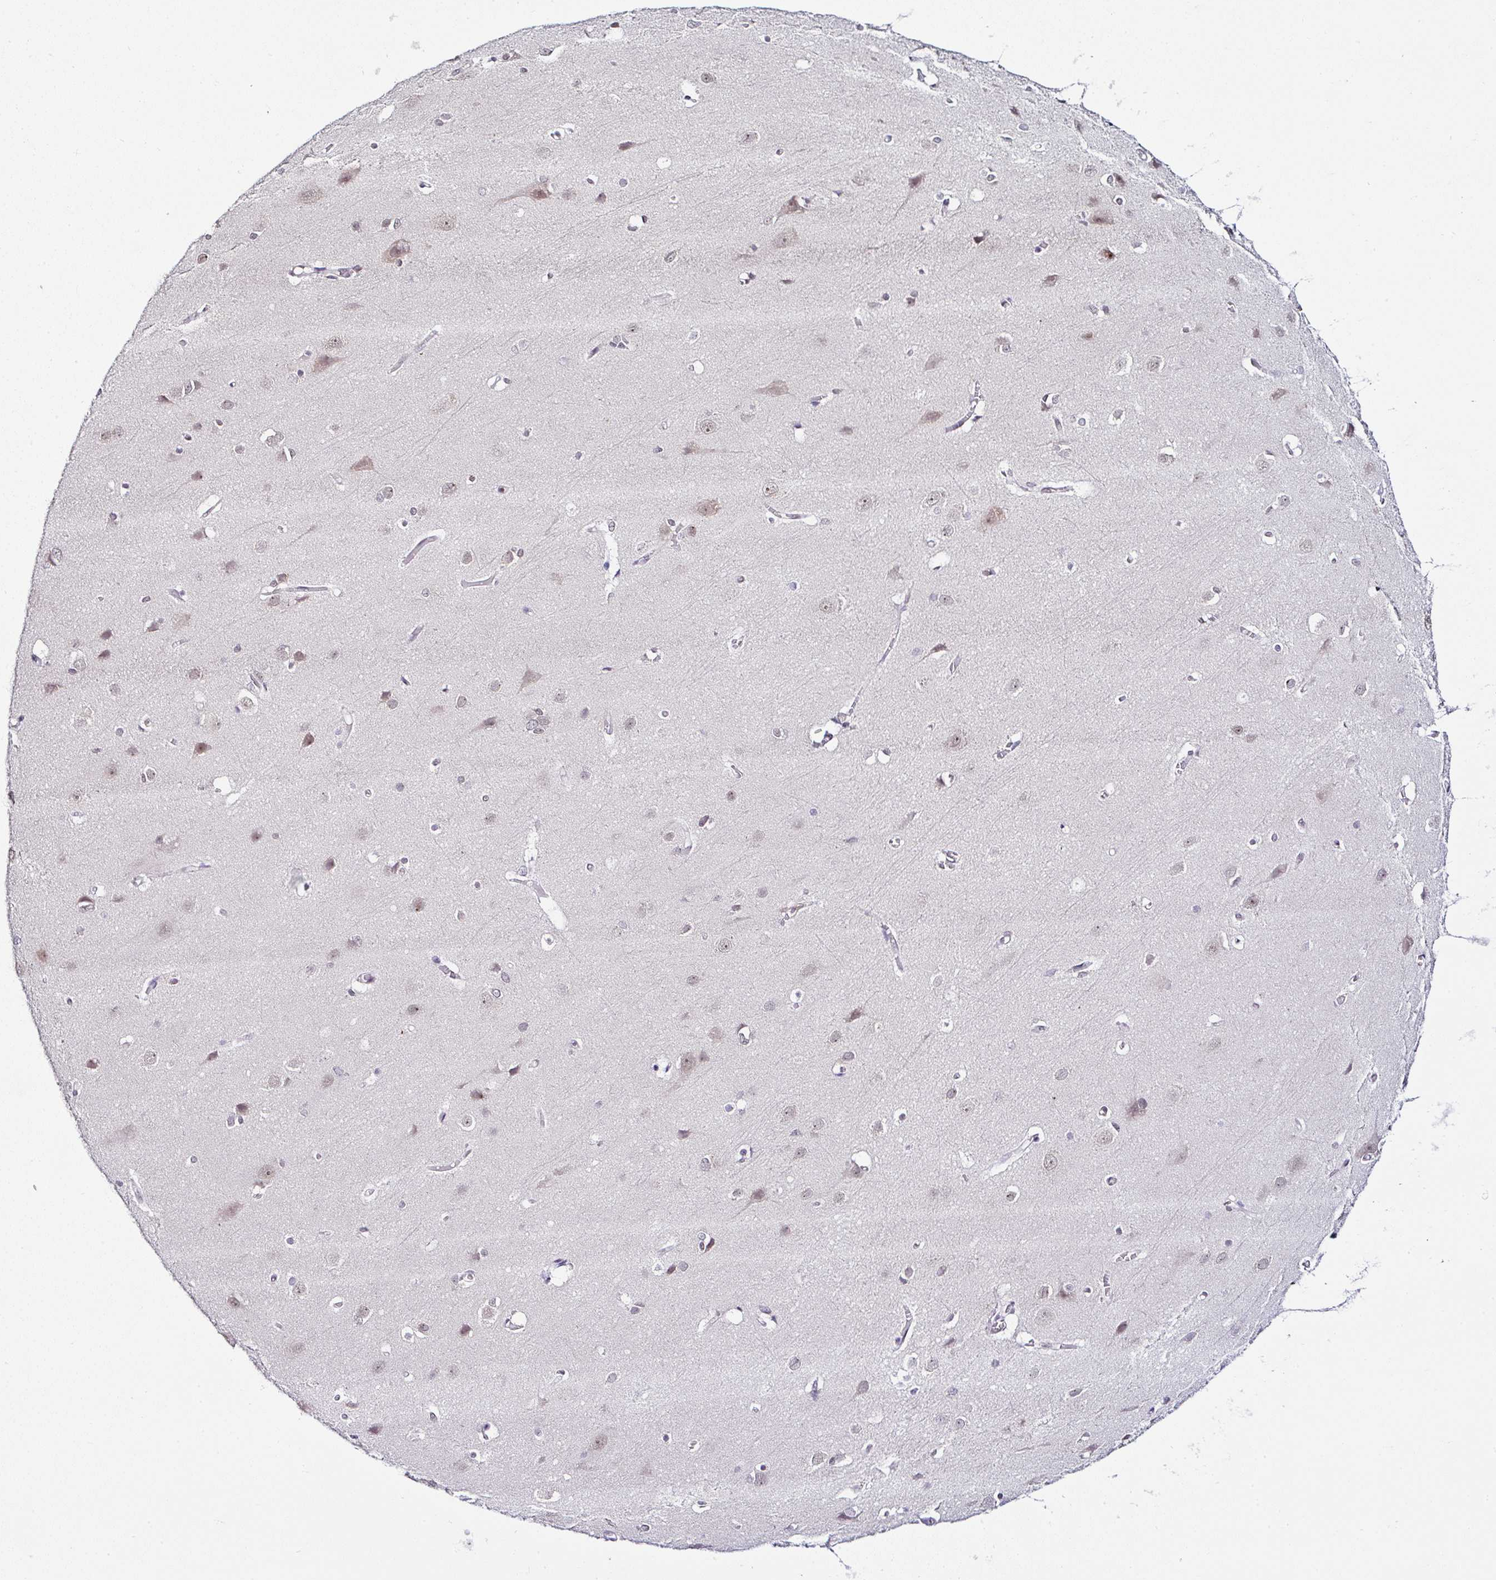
{"staining": {"intensity": "negative", "quantity": "none", "location": "none"}, "tissue": "cerebral cortex", "cell_type": "Endothelial cells", "image_type": "normal", "snomed": [{"axis": "morphology", "description": "Normal tissue, NOS"}, {"axis": "topography", "description": "Cerebral cortex"}], "caption": "IHC image of normal cerebral cortex: cerebral cortex stained with DAB (3,3'-diaminobenzidine) displays no significant protein expression in endothelial cells.", "gene": "PTPN2", "patient": {"sex": "male", "age": 37}}